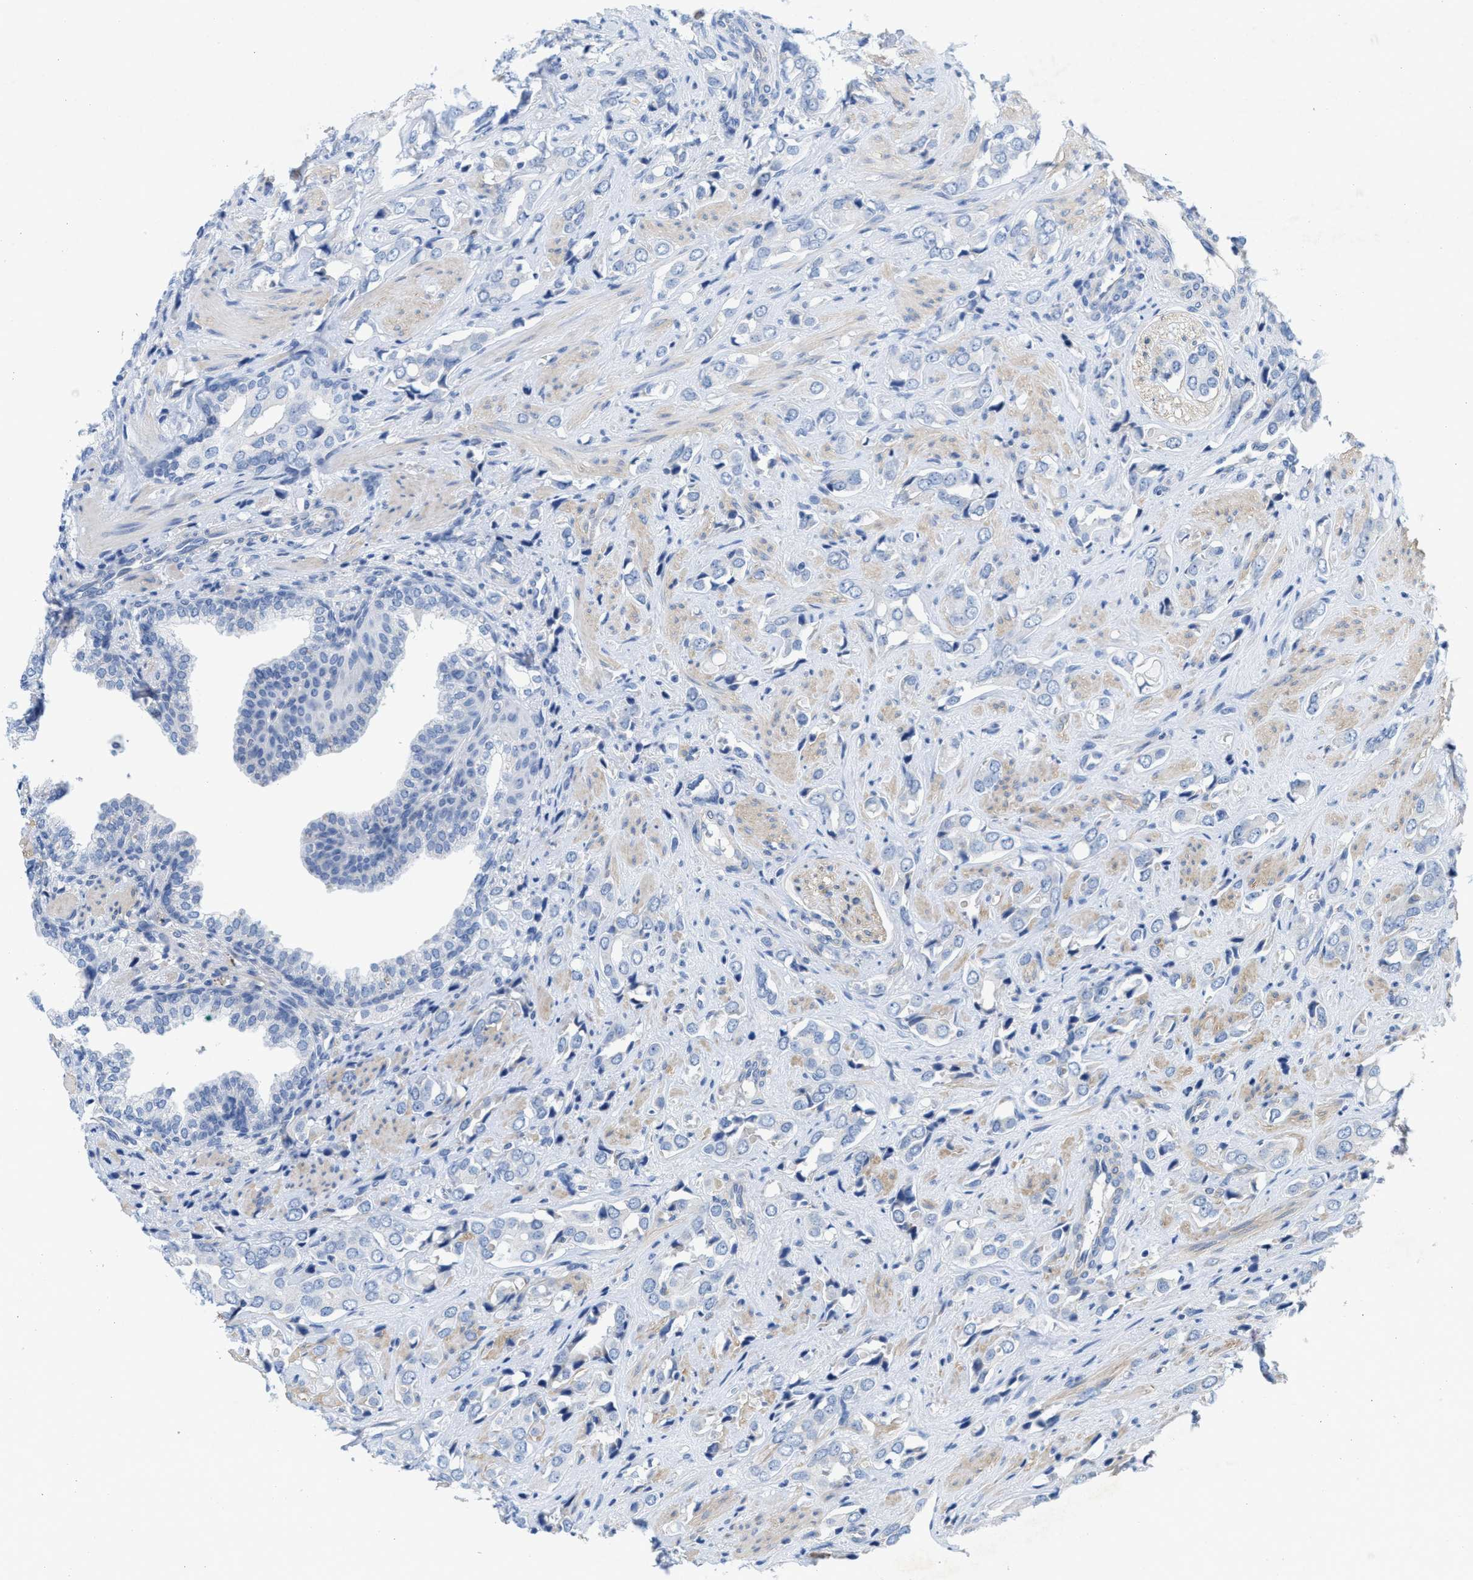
{"staining": {"intensity": "negative", "quantity": "none", "location": "none"}, "tissue": "prostate cancer", "cell_type": "Tumor cells", "image_type": "cancer", "snomed": [{"axis": "morphology", "description": "Adenocarcinoma, High grade"}, {"axis": "topography", "description": "Prostate"}], "caption": "An image of adenocarcinoma (high-grade) (prostate) stained for a protein displays no brown staining in tumor cells.", "gene": "CPA2", "patient": {"sex": "male", "age": 52}}